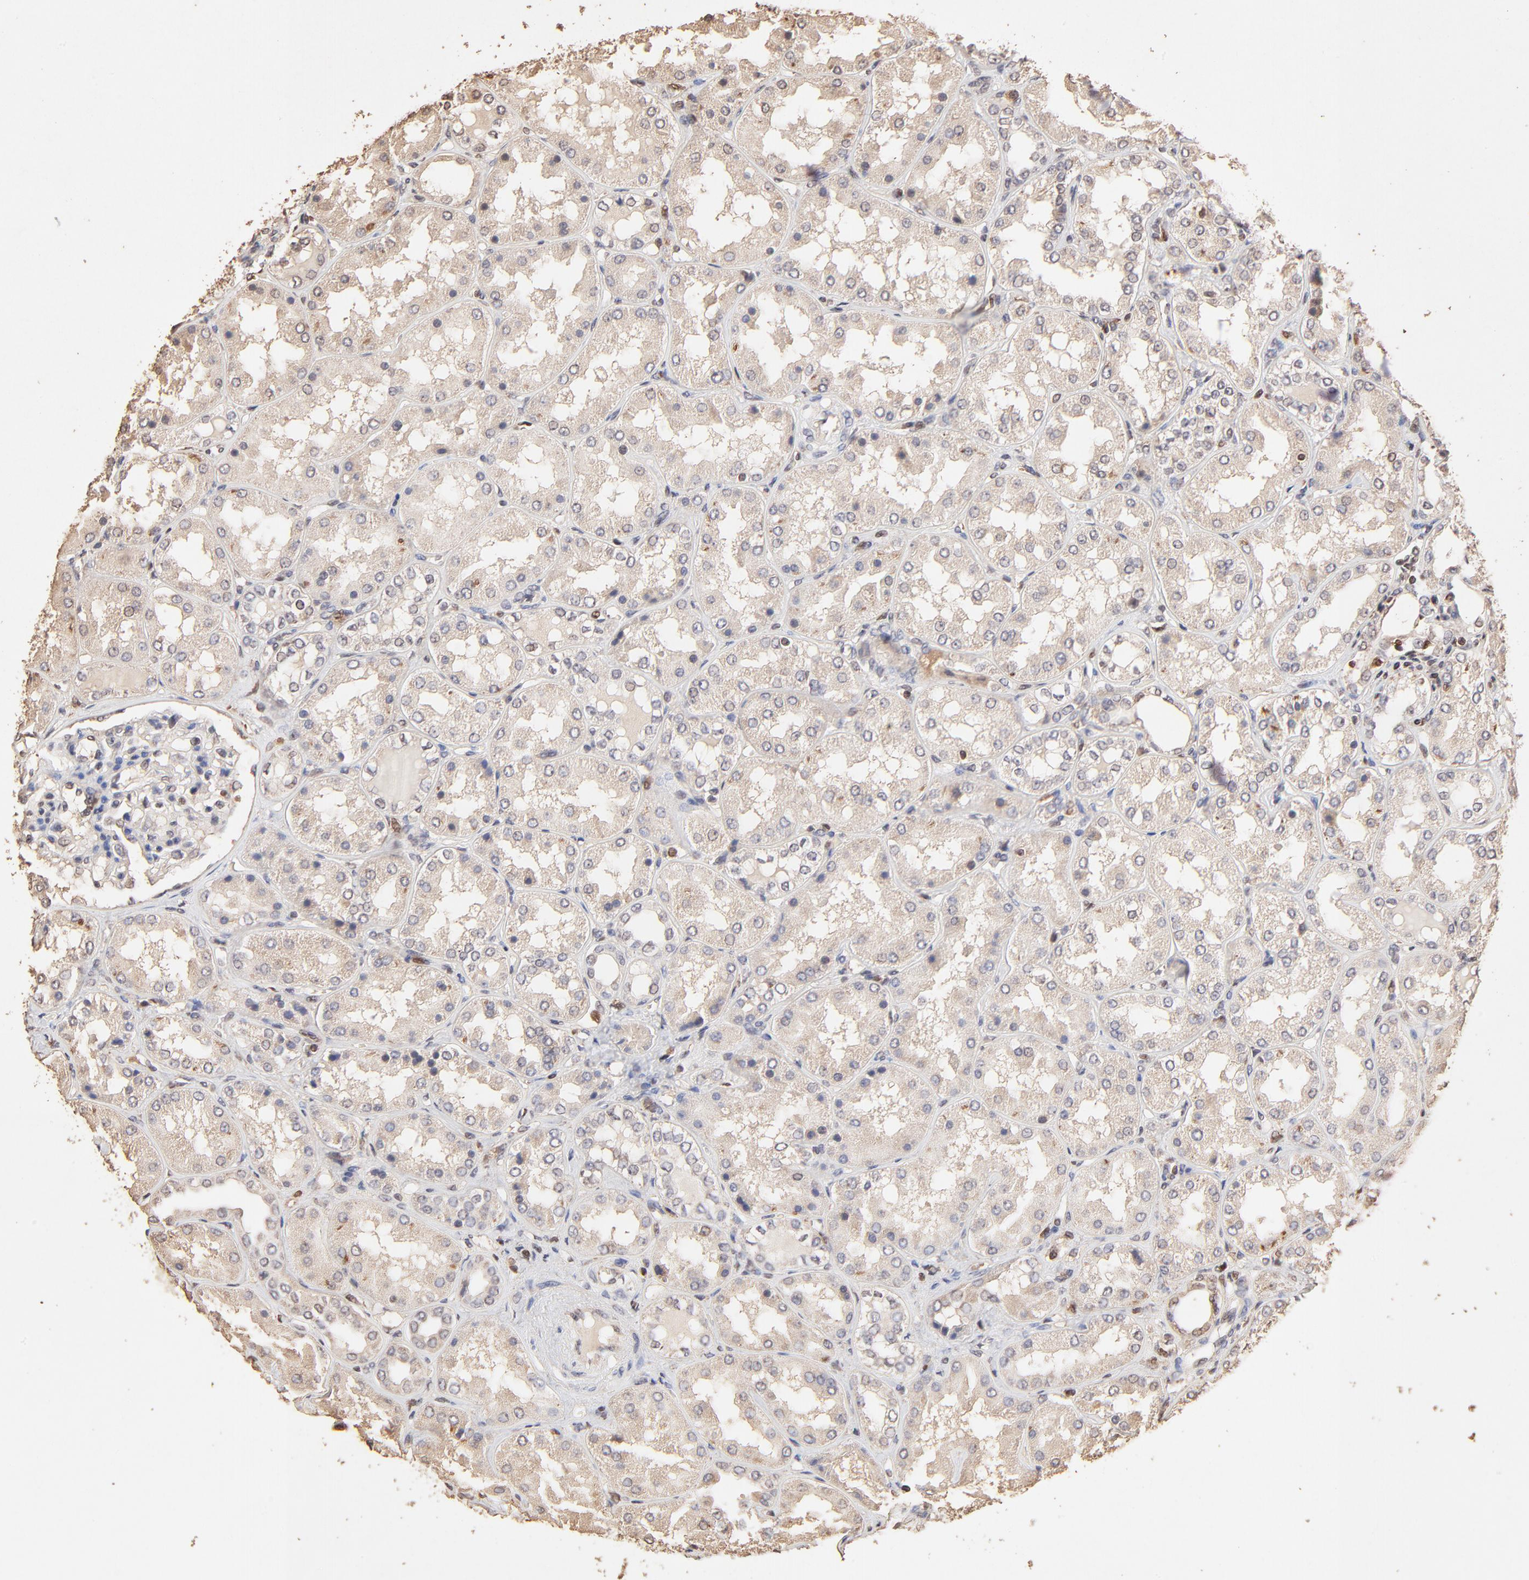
{"staining": {"intensity": "moderate", "quantity": "25%-75%", "location": "nuclear"}, "tissue": "kidney", "cell_type": "Cells in glomeruli", "image_type": "normal", "snomed": [{"axis": "morphology", "description": "Normal tissue, NOS"}, {"axis": "topography", "description": "Kidney"}], "caption": "The micrograph exhibits a brown stain indicating the presence of a protein in the nuclear of cells in glomeruli in kidney. Nuclei are stained in blue.", "gene": "CASP1", "patient": {"sex": "female", "age": 56}}